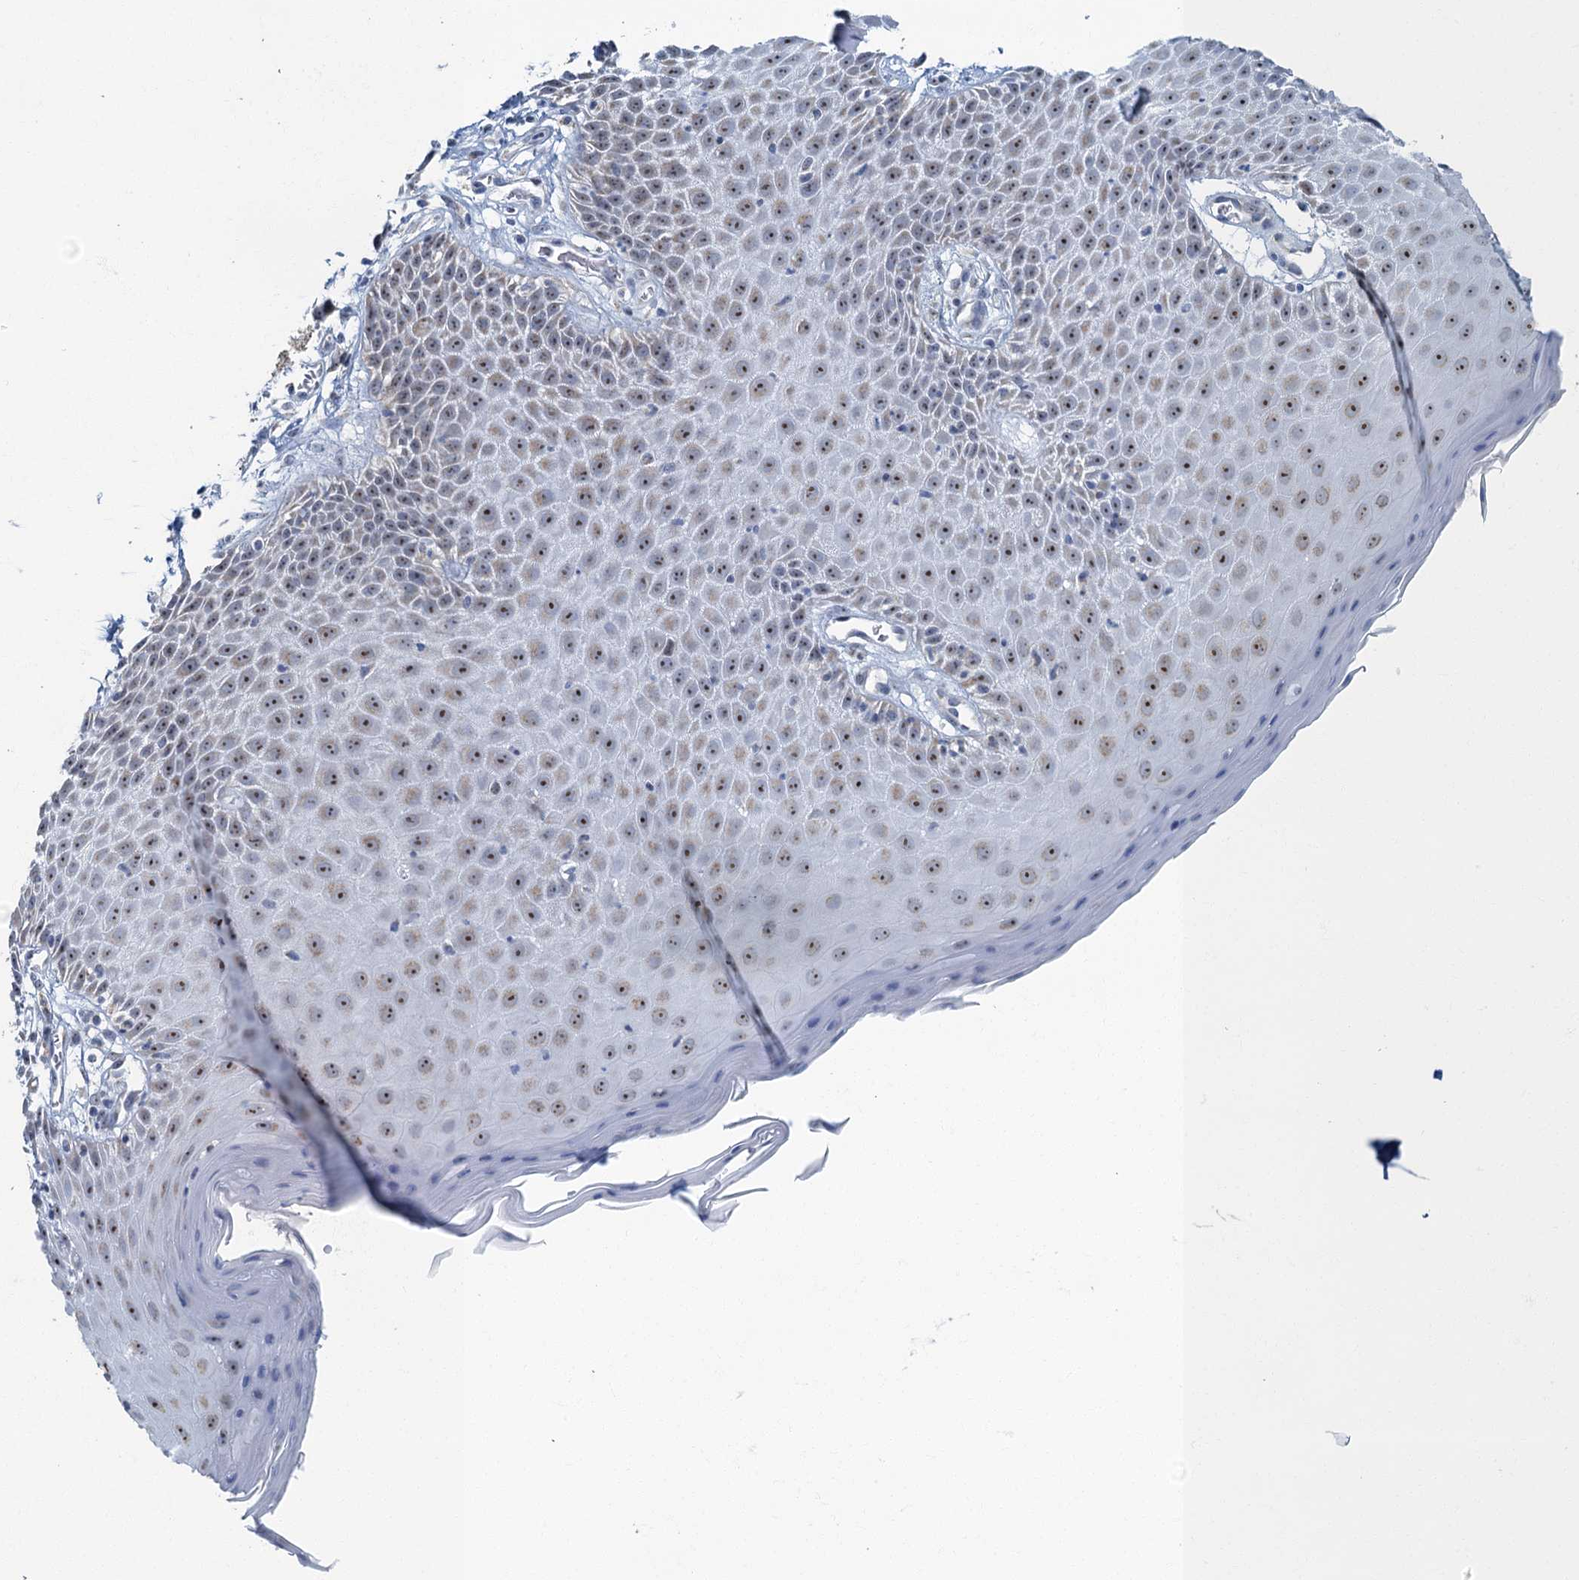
{"staining": {"intensity": "moderate", "quantity": "<25%", "location": "nuclear"}, "tissue": "skin", "cell_type": "Epidermal cells", "image_type": "normal", "snomed": [{"axis": "morphology", "description": "Normal tissue, NOS"}, {"axis": "topography", "description": "Vulva"}], "caption": "Protein staining exhibits moderate nuclear expression in approximately <25% of epidermal cells in benign skin. Using DAB (3,3'-diaminobenzidine) (brown) and hematoxylin (blue) stains, captured at high magnification using brightfield microscopy.", "gene": "RAD9B", "patient": {"sex": "female", "age": 68}}